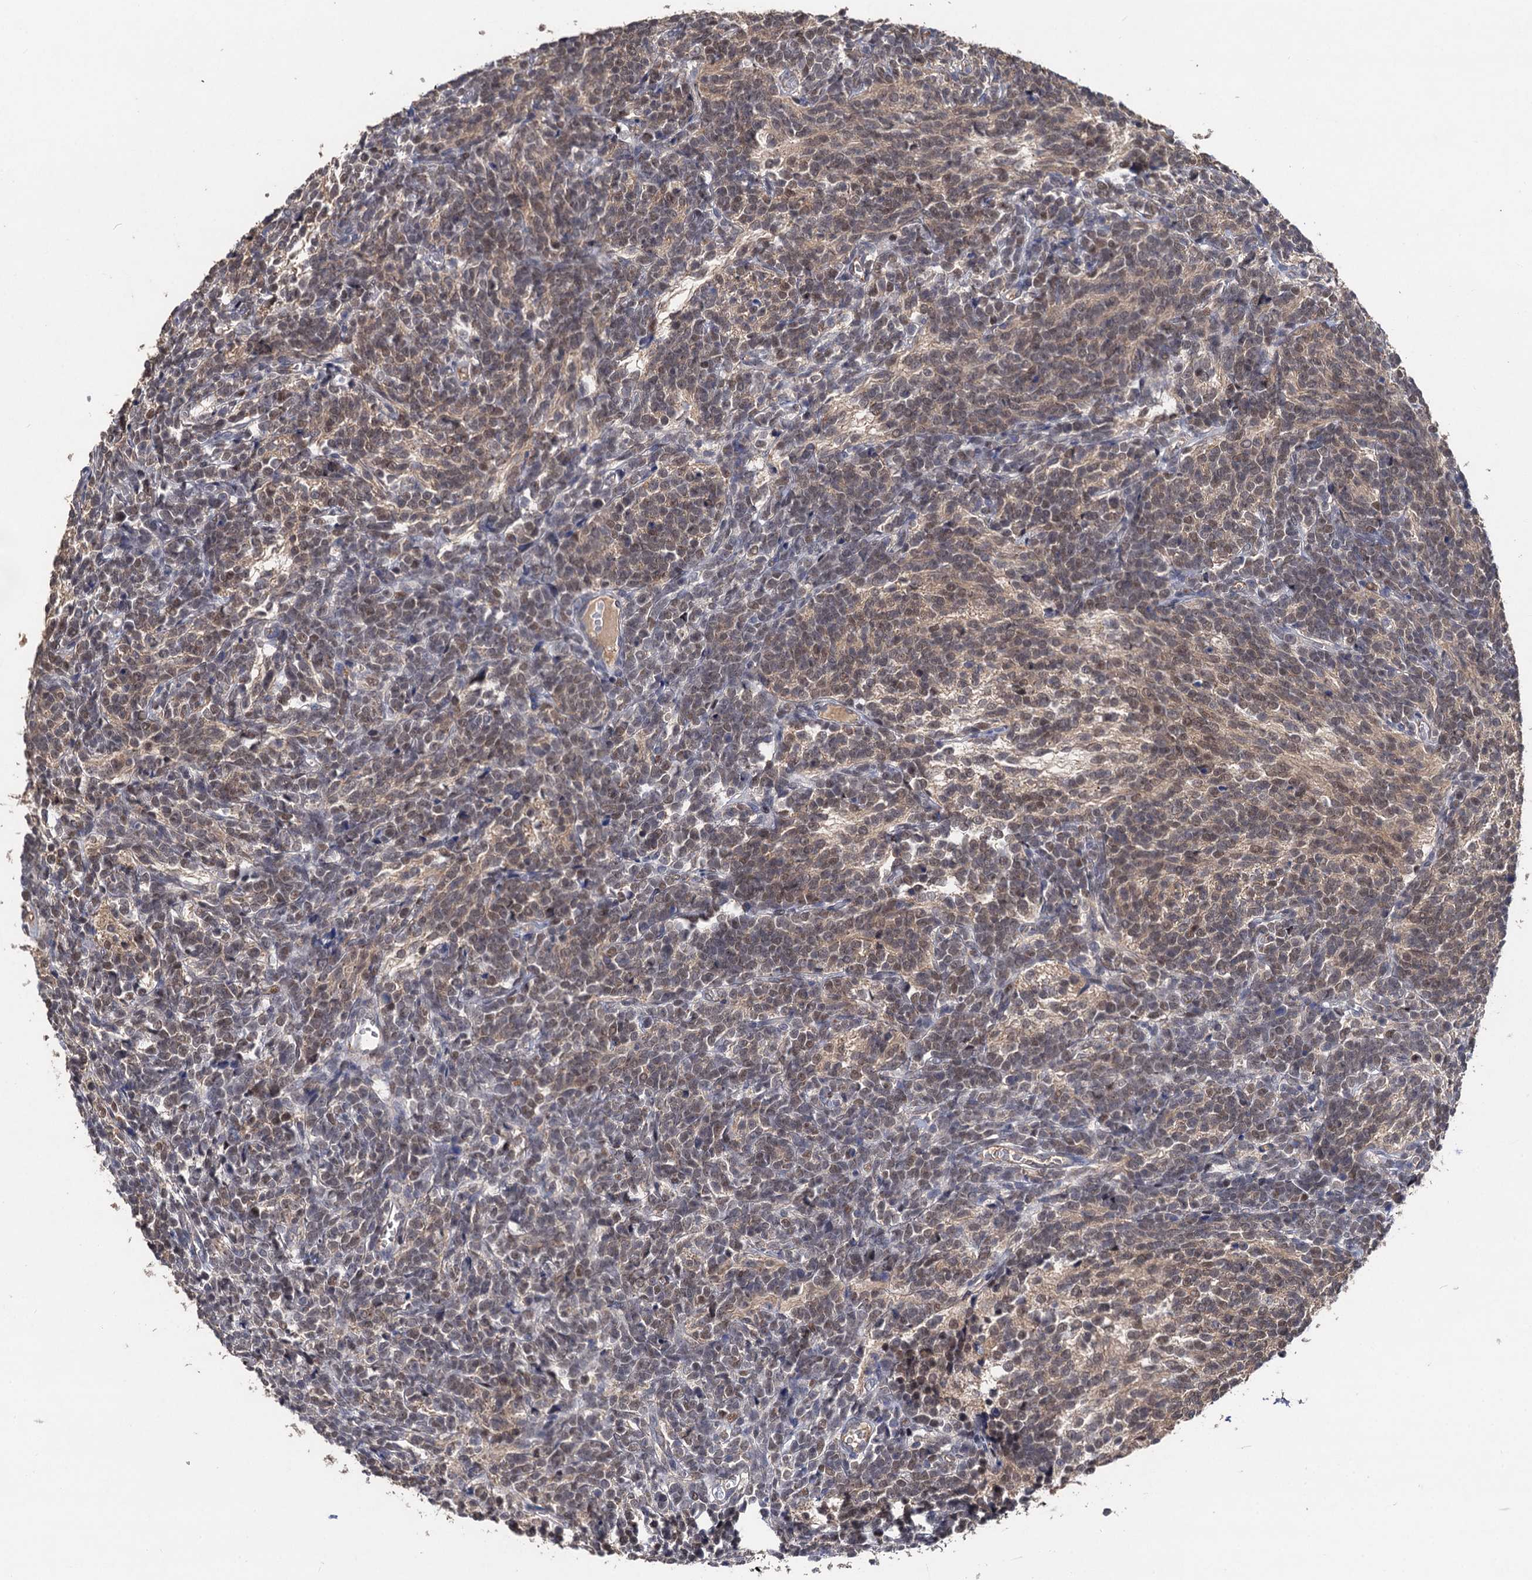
{"staining": {"intensity": "weak", "quantity": "25%-75%", "location": "cytoplasmic/membranous,nuclear"}, "tissue": "glioma", "cell_type": "Tumor cells", "image_type": "cancer", "snomed": [{"axis": "morphology", "description": "Glioma, malignant, Low grade"}, {"axis": "topography", "description": "Brain"}], "caption": "Protein staining demonstrates weak cytoplasmic/membranous and nuclear expression in about 25%-75% of tumor cells in malignant glioma (low-grade). (Stains: DAB in brown, nuclei in blue, Microscopy: brightfield microscopy at high magnification).", "gene": "PPTC7", "patient": {"sex": "female", "age": 1}}